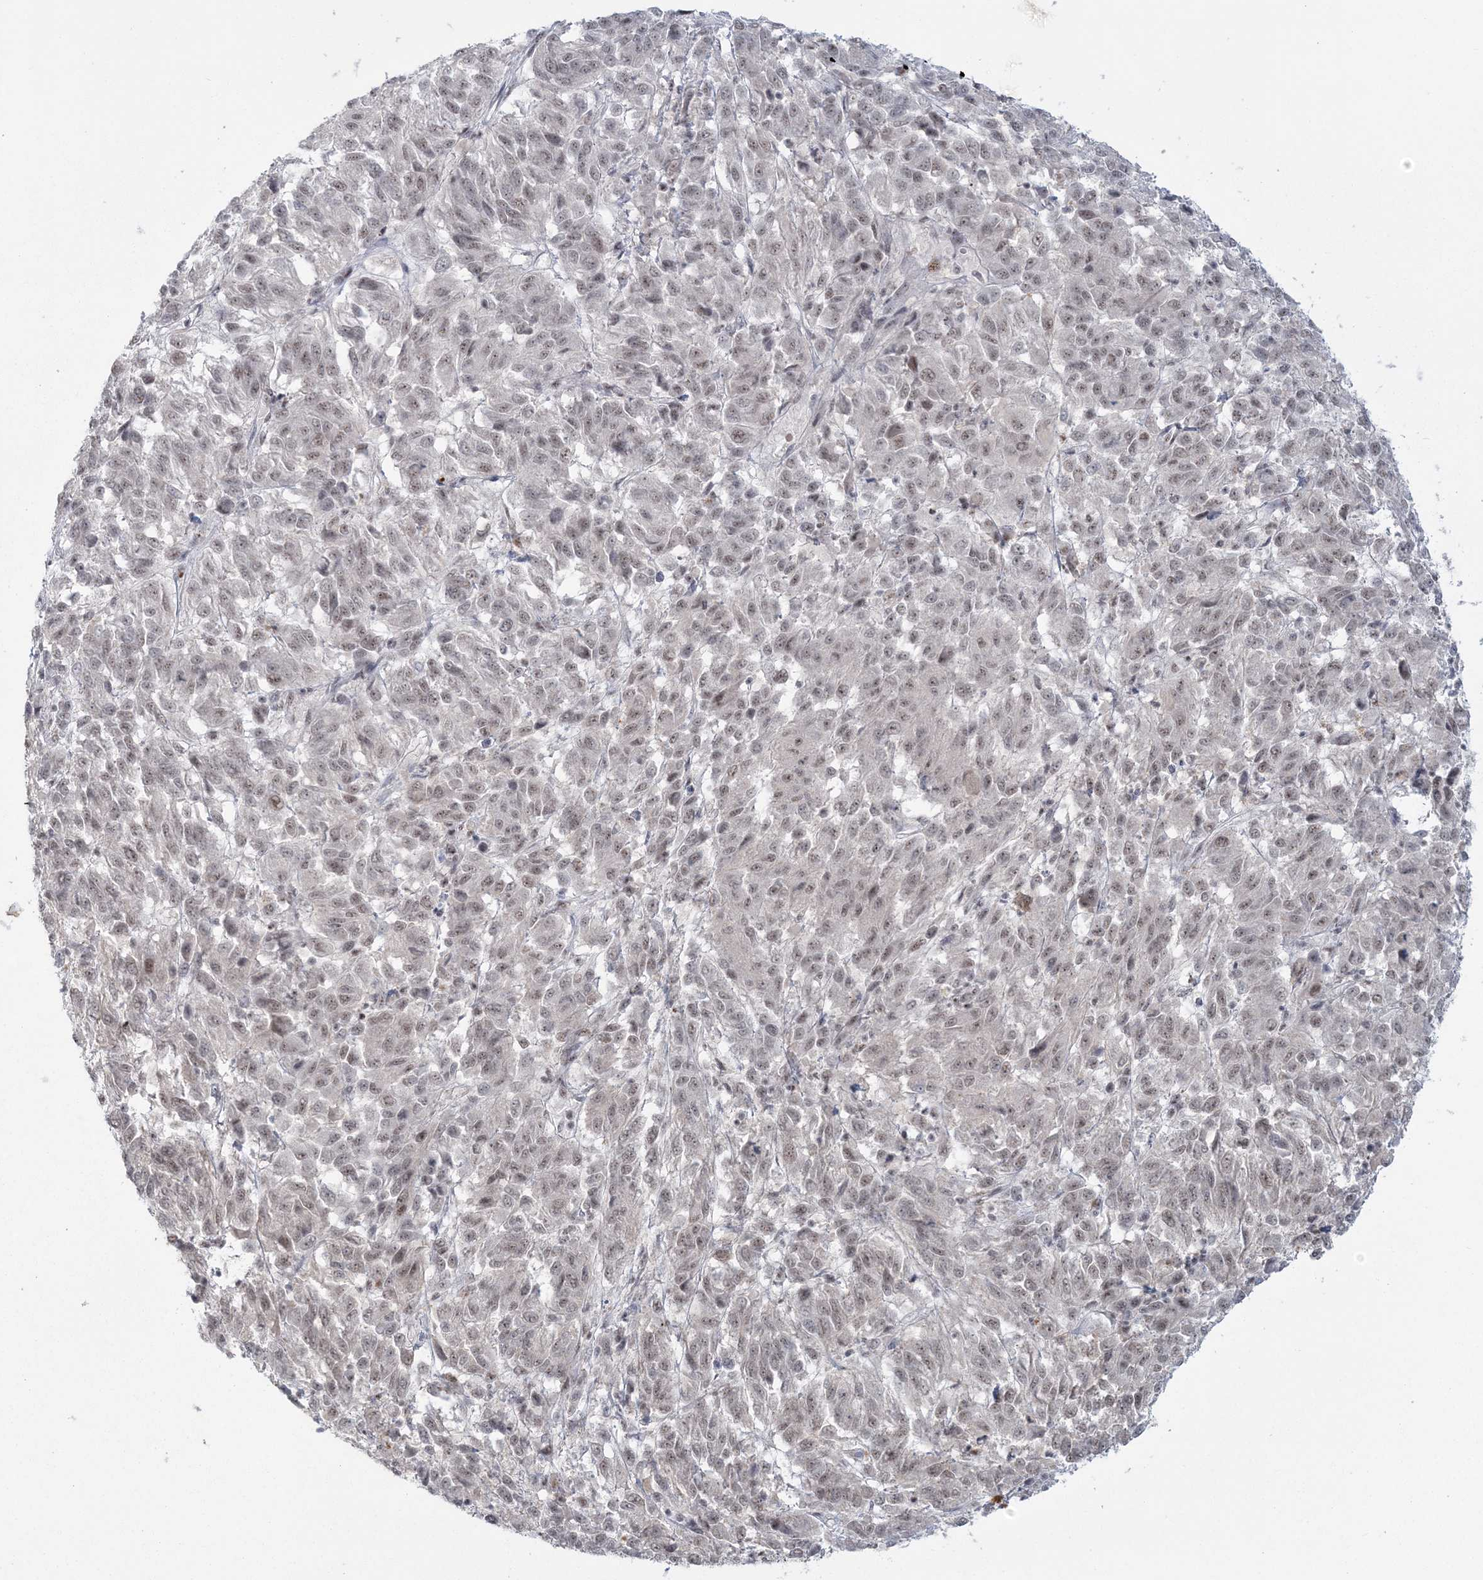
{"staining": {"intensity": "weak", "quantity": "25%-75%", "location": "nuclear"}, "tissue": "melanoma", "cell_type": "Tumor cells", "image_type": "cancer", "snomed": [{"axis": "morphology", "description": "Malignant melanoma, Metastatic site"}, {"axis": "topography", "description": "Lung"}], "caption": "DAB immunohistochemical staining of human malignant melanoma (metastatic site) displays weak nuclear protein positivity in about 25%-75% of tumor cells.", "gene": "KDM6B", "patient": {"sex": "male", "age": 64}}